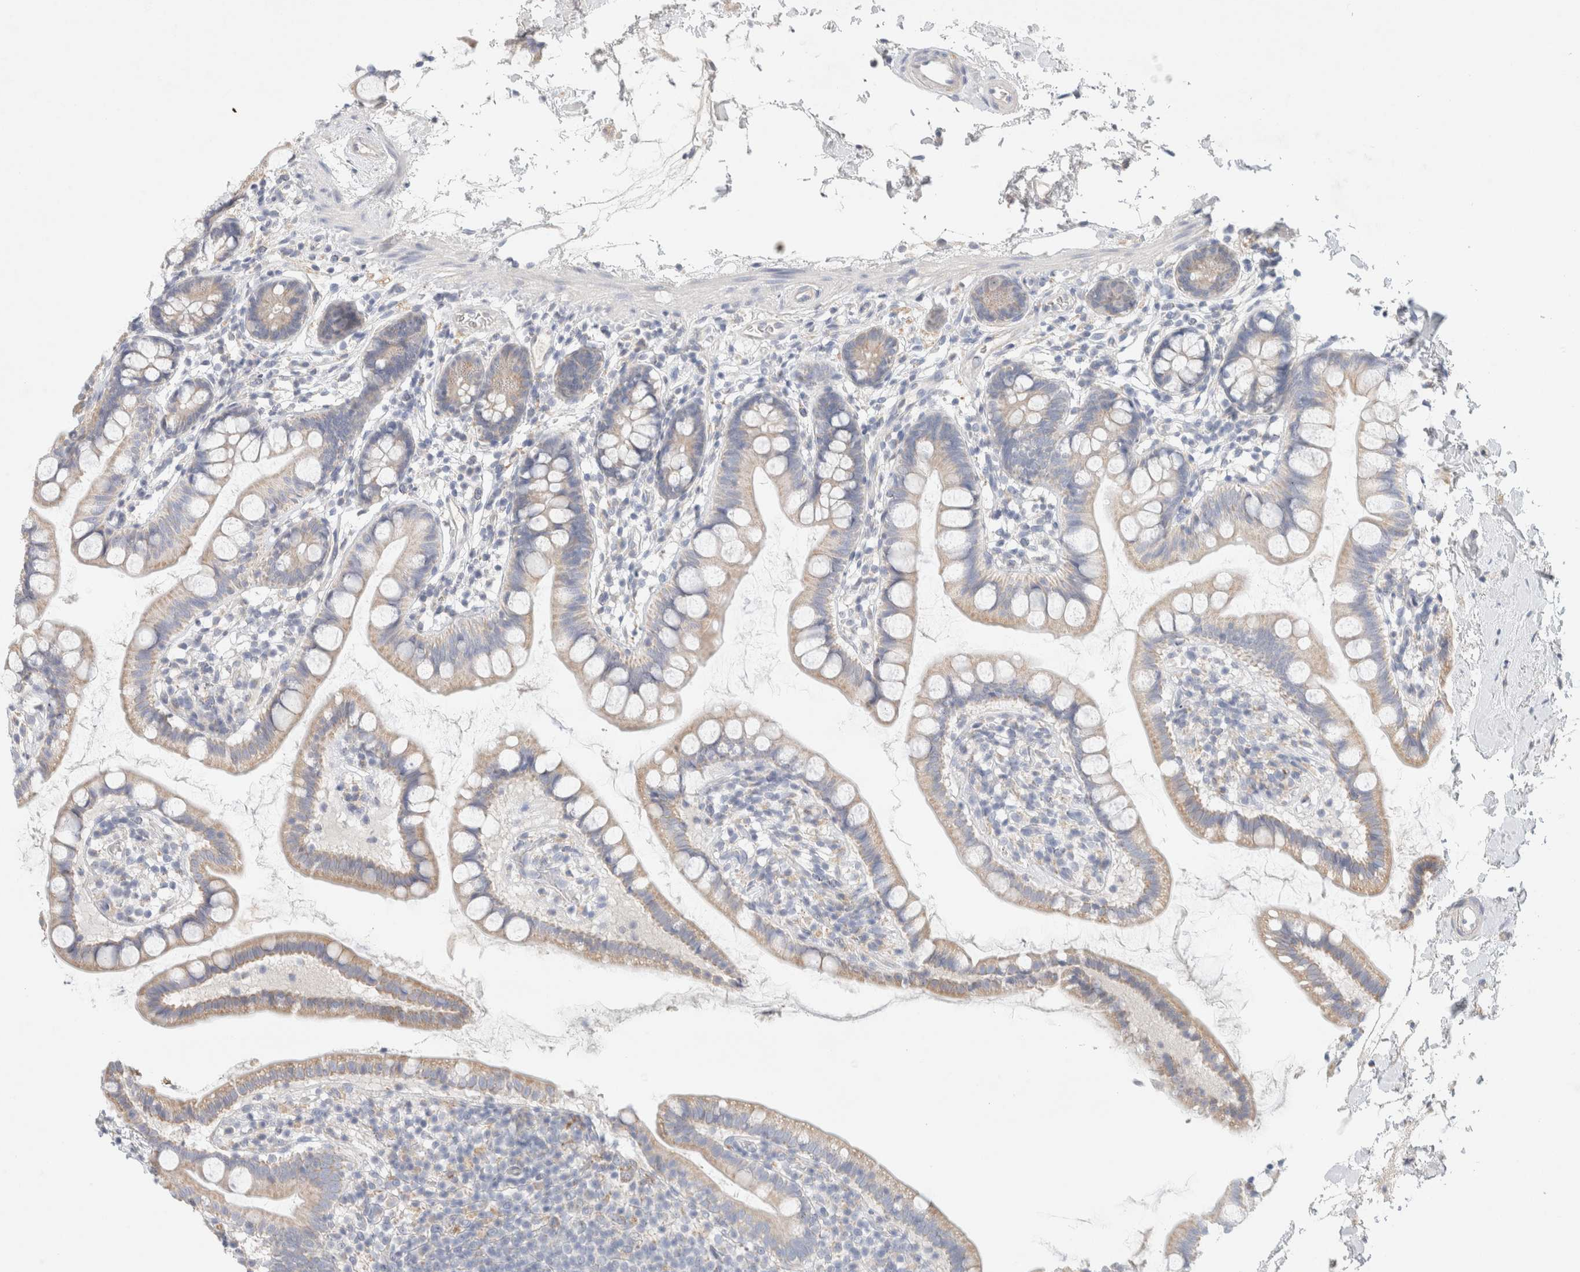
{"staining": {"intensity": "weak", "quantity": ">75%", "location": "cytoplasmic/membranous"}, "tissue": "small intestine", "cell_type": "Glandular cells", "image_type": "normal", "snomed": [{"axis": "morphology", "description": "Normal tissue, NOS"}, {"axis": "topography", "description": "Small intestine"}], "caption": "The histopathology image displays a brown stain indicating the presence of a protein in the cytoplasmic/membranous of glandular cells in small intestine. The staining was performed using DAB (3,3'-diaminobenzidine) to visualize the protein expression in brown, while the nuclei were stained in blue with hematoxylin (Magnification: 20x).", "gene": "HEXD", "patient": {"sex": "female", "age": 84}}